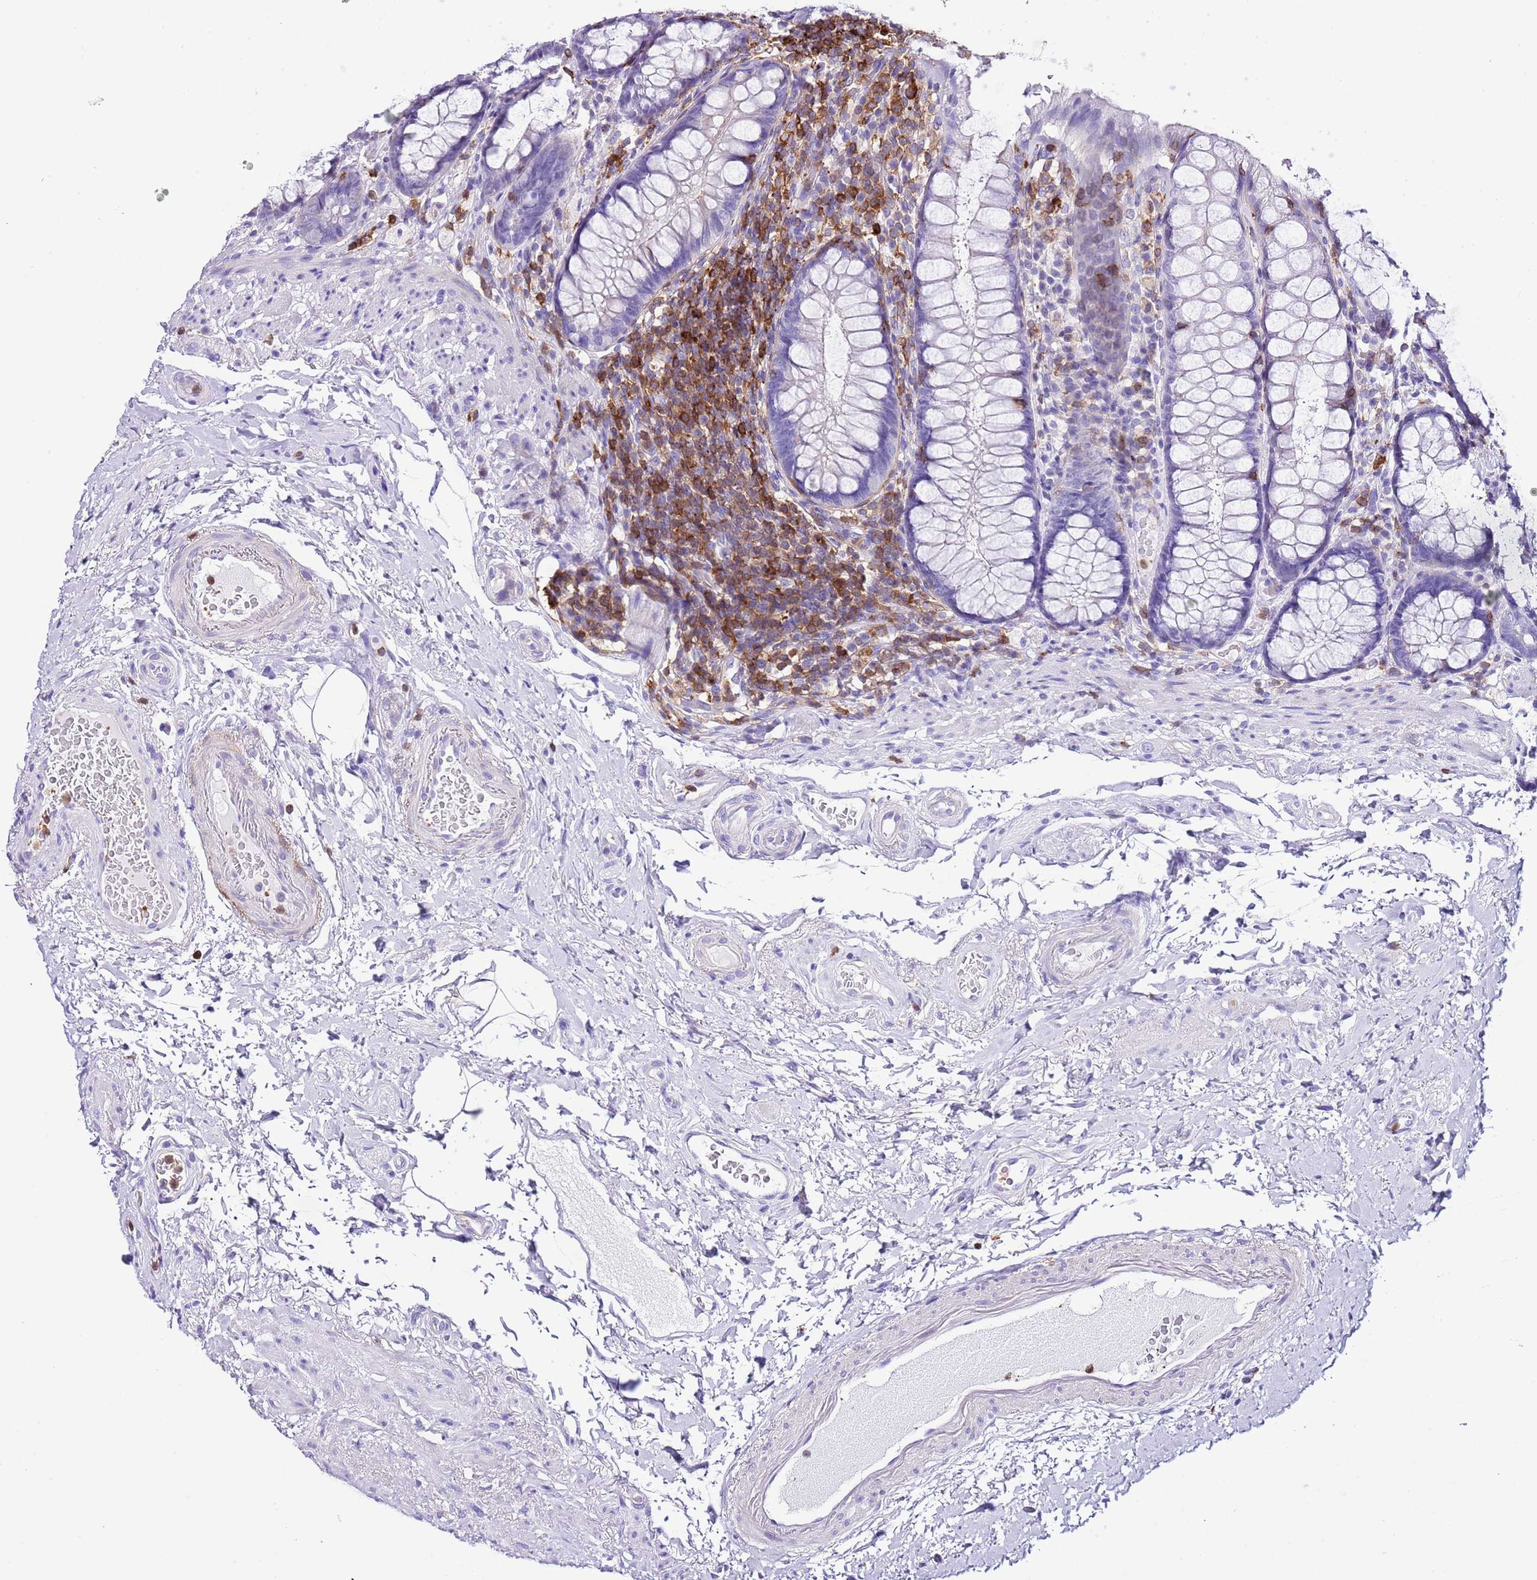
{"staining": {"intensity": "negative", "quantity": "none", "location": "none"}, "tissue": "rectum", "cell_type": "Glandular cells", "image_type": "normal", "snomed": [{"axis": "morphology", "description": "Normal tissue, NOS"}, {"axis": "topography", "description": "Rectum"}], "caption": "Glandular cells show no significant protein positivity in normal rectum. The staining is performed using DAB brown chromogen with nuclei counter-stained in using hematoxylin.", "gene": "CNN2", "patient": {"sex": "male", "age": 83}}